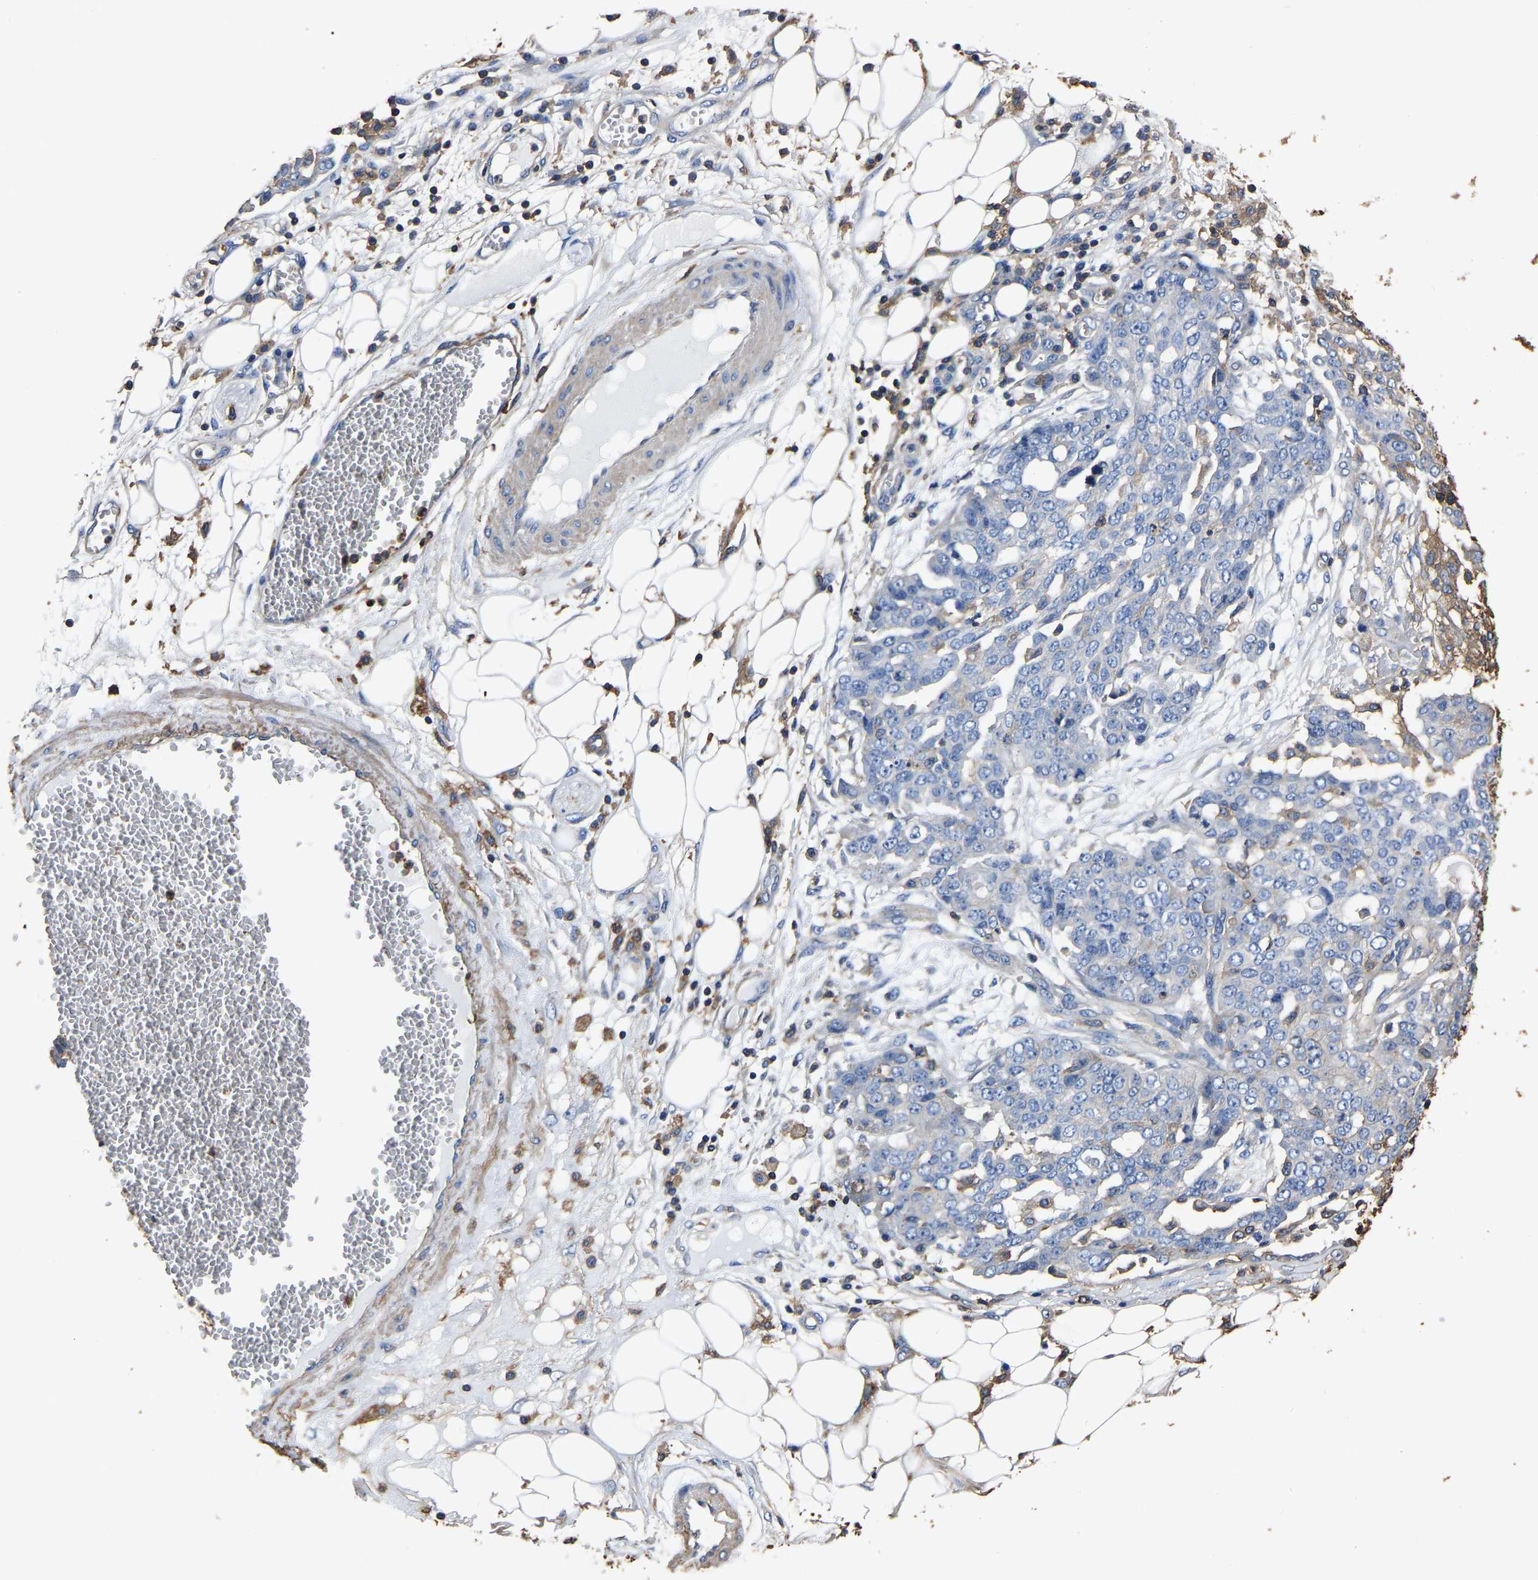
{"staining": {"intensity": "negative", "quantity": "none", "location": "none"}, "tissue": "ovarian cancer", "cell_type": "Tumor cells", "image_type": "cancer", "snomed": [{"axis": "morphology", "description": "Cystadenocarcinoma, serous, NOS"}, {"axis": "topography", "description": "Soft tissue"}, {"axis": "topography", "description": "Ovary"}], "caption": "Tumor cells show no significant positivity in ovarian cancer (serous cystadenocarcinoma).", "gene": "ARMT1", "patient": {"sex": "female", "age": 57}}